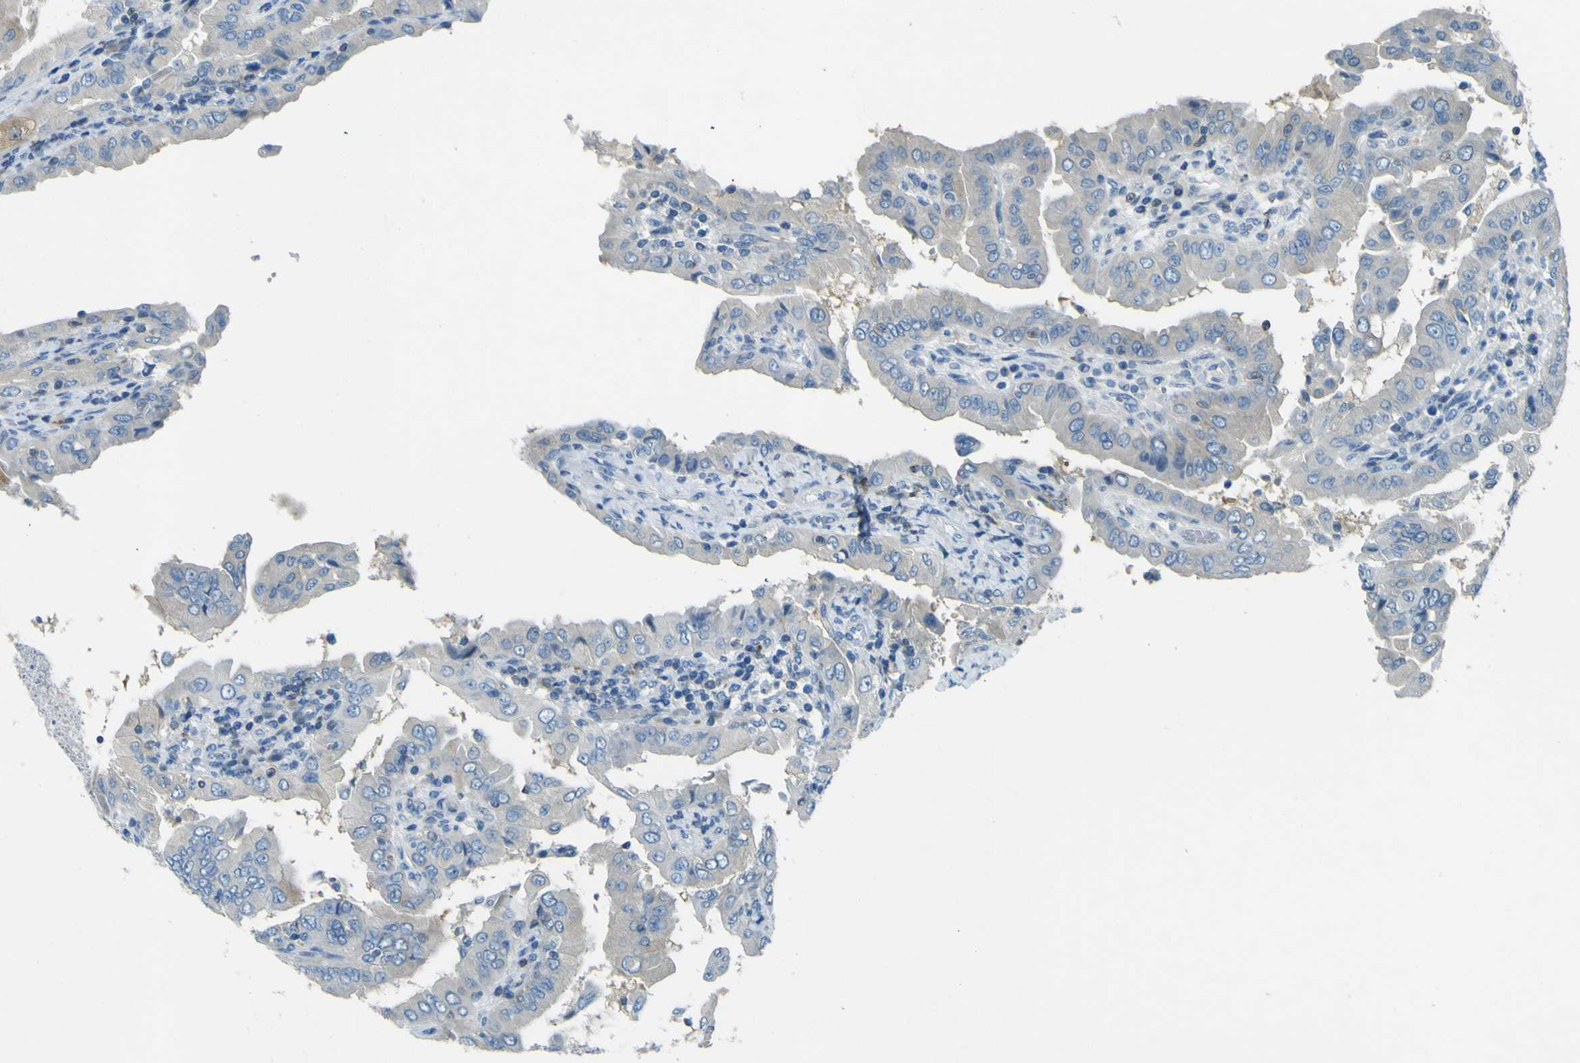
{"staining": {"intensity": "negative", "quantity": "none", "location": "none"}, "tissue": "thyroid cancer", "cell_type": "Tumor cells", "image_type": "cancer", "snomed": [{"axis": "morphology", "description": "Papillary adenocarcinoma, NOS"}, {"axis": "topography", "description": "Thyroid gland"}], "caption": "Immunohistochemical staining of human thyroid cancer (papillary adenocarcinoma) demonstrates no significant staining in tumor cells. (Brightfield microscopy of DAB IHC at high magnification).", "gene": "SORCS1", "patient": {"sex": "male", "age": 33}}